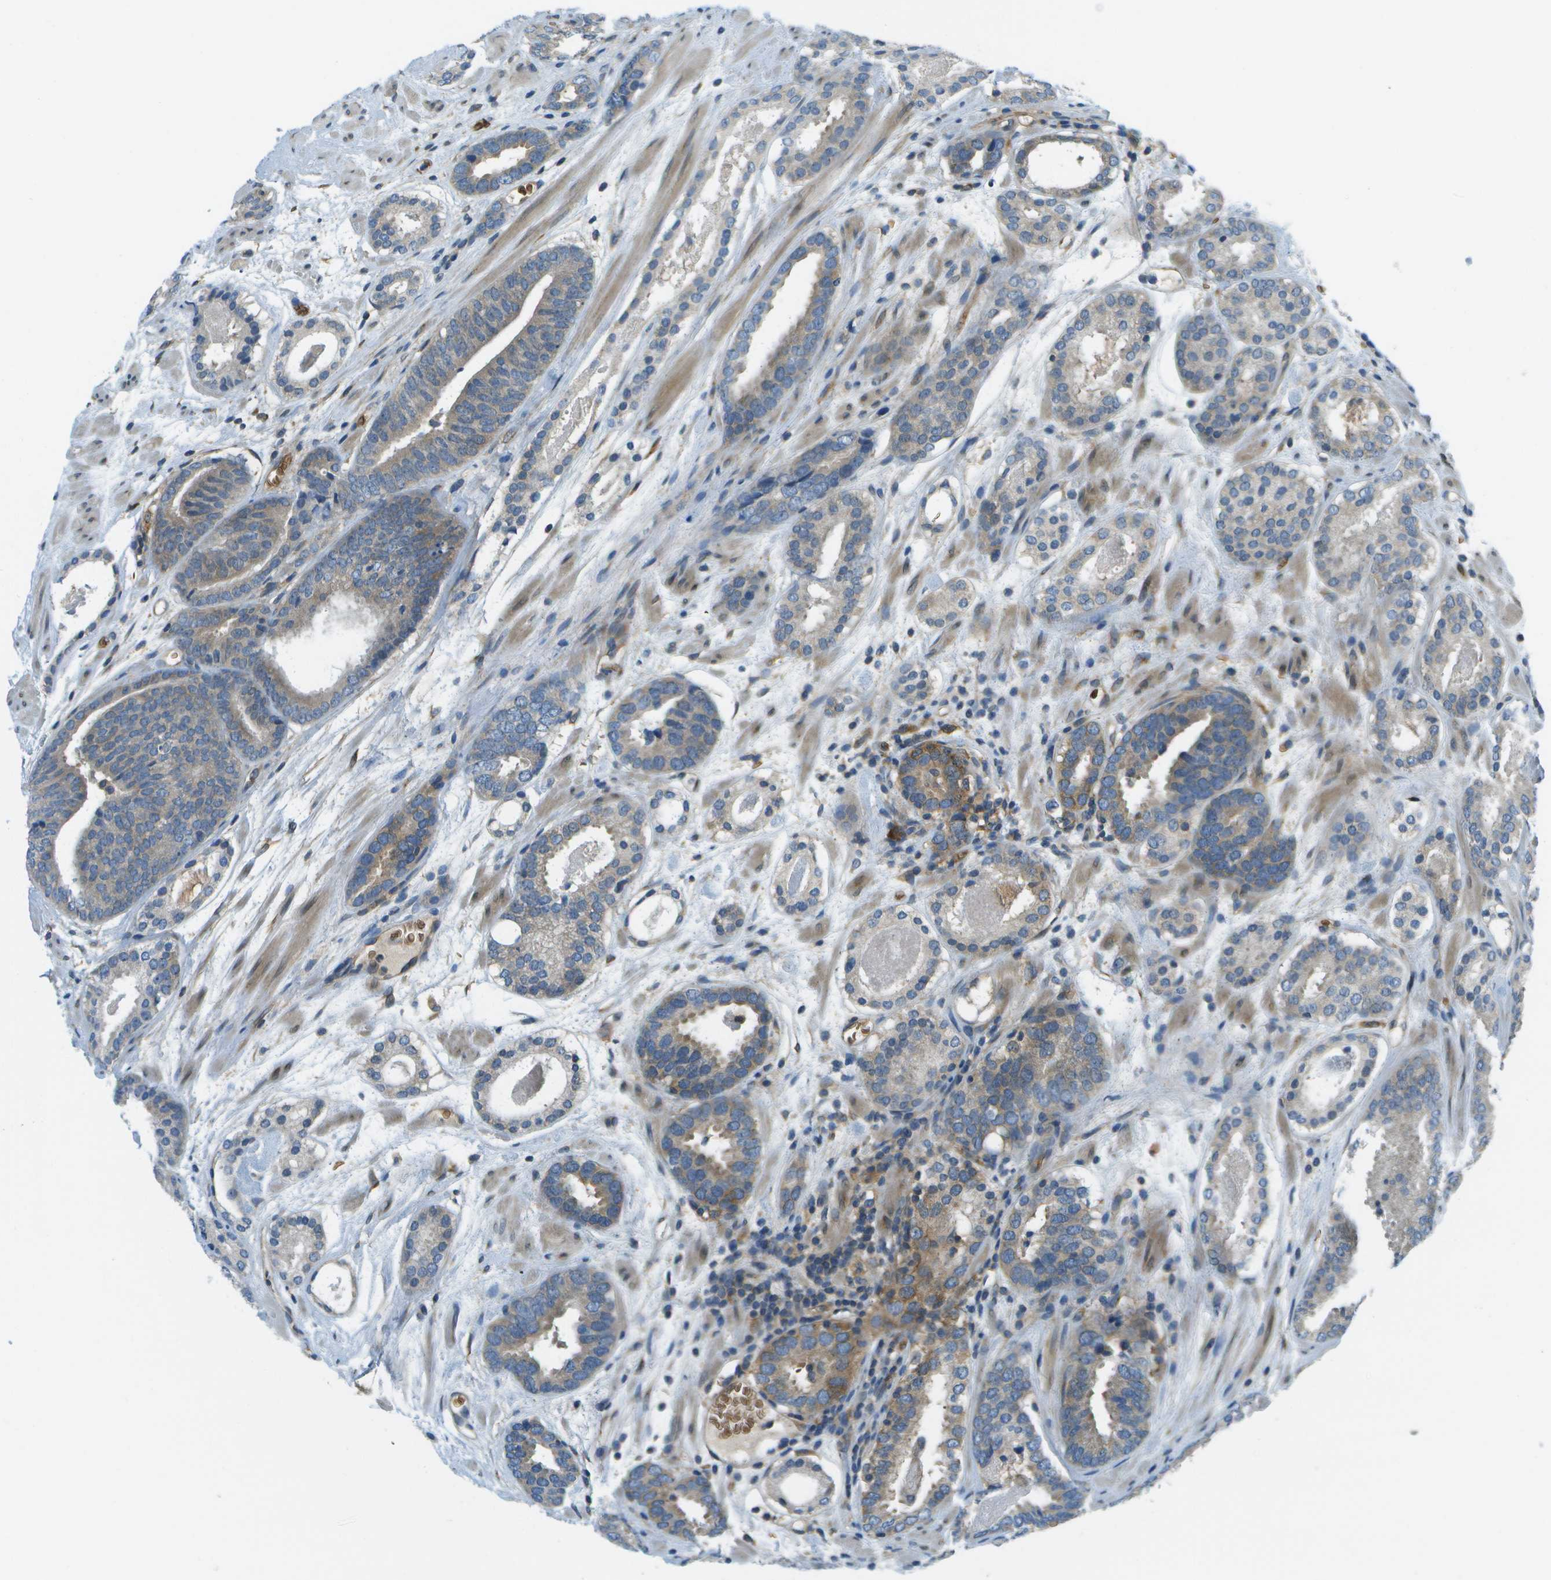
{"staining": {"intensity": "weak", "quantity": "25%-75%", "location": "cytoplasmic/membranous"}, "tissue": "prostate cancer", "cell_type": "Tumor cells", "image_type": "cancer", "snomed": [{"axis": "morphology", "description": "Adenocarcinoma, Low grade"}, {"axis": "topography", "description": "Prostate"}], "caption": "IHC staining of prostate cancer, which reveals low levels of weak cytoplasmic/membranous staining in about 25%-75% of tumor cells indicating weak cytoplasmic/membranous protein expression. The staining was performed using DAB (brown) for protein detection and nuclei were counterstained in hematoxylin (blue).", "gene": "CTIF", "patient": {"sex": "male", "age": 69}}